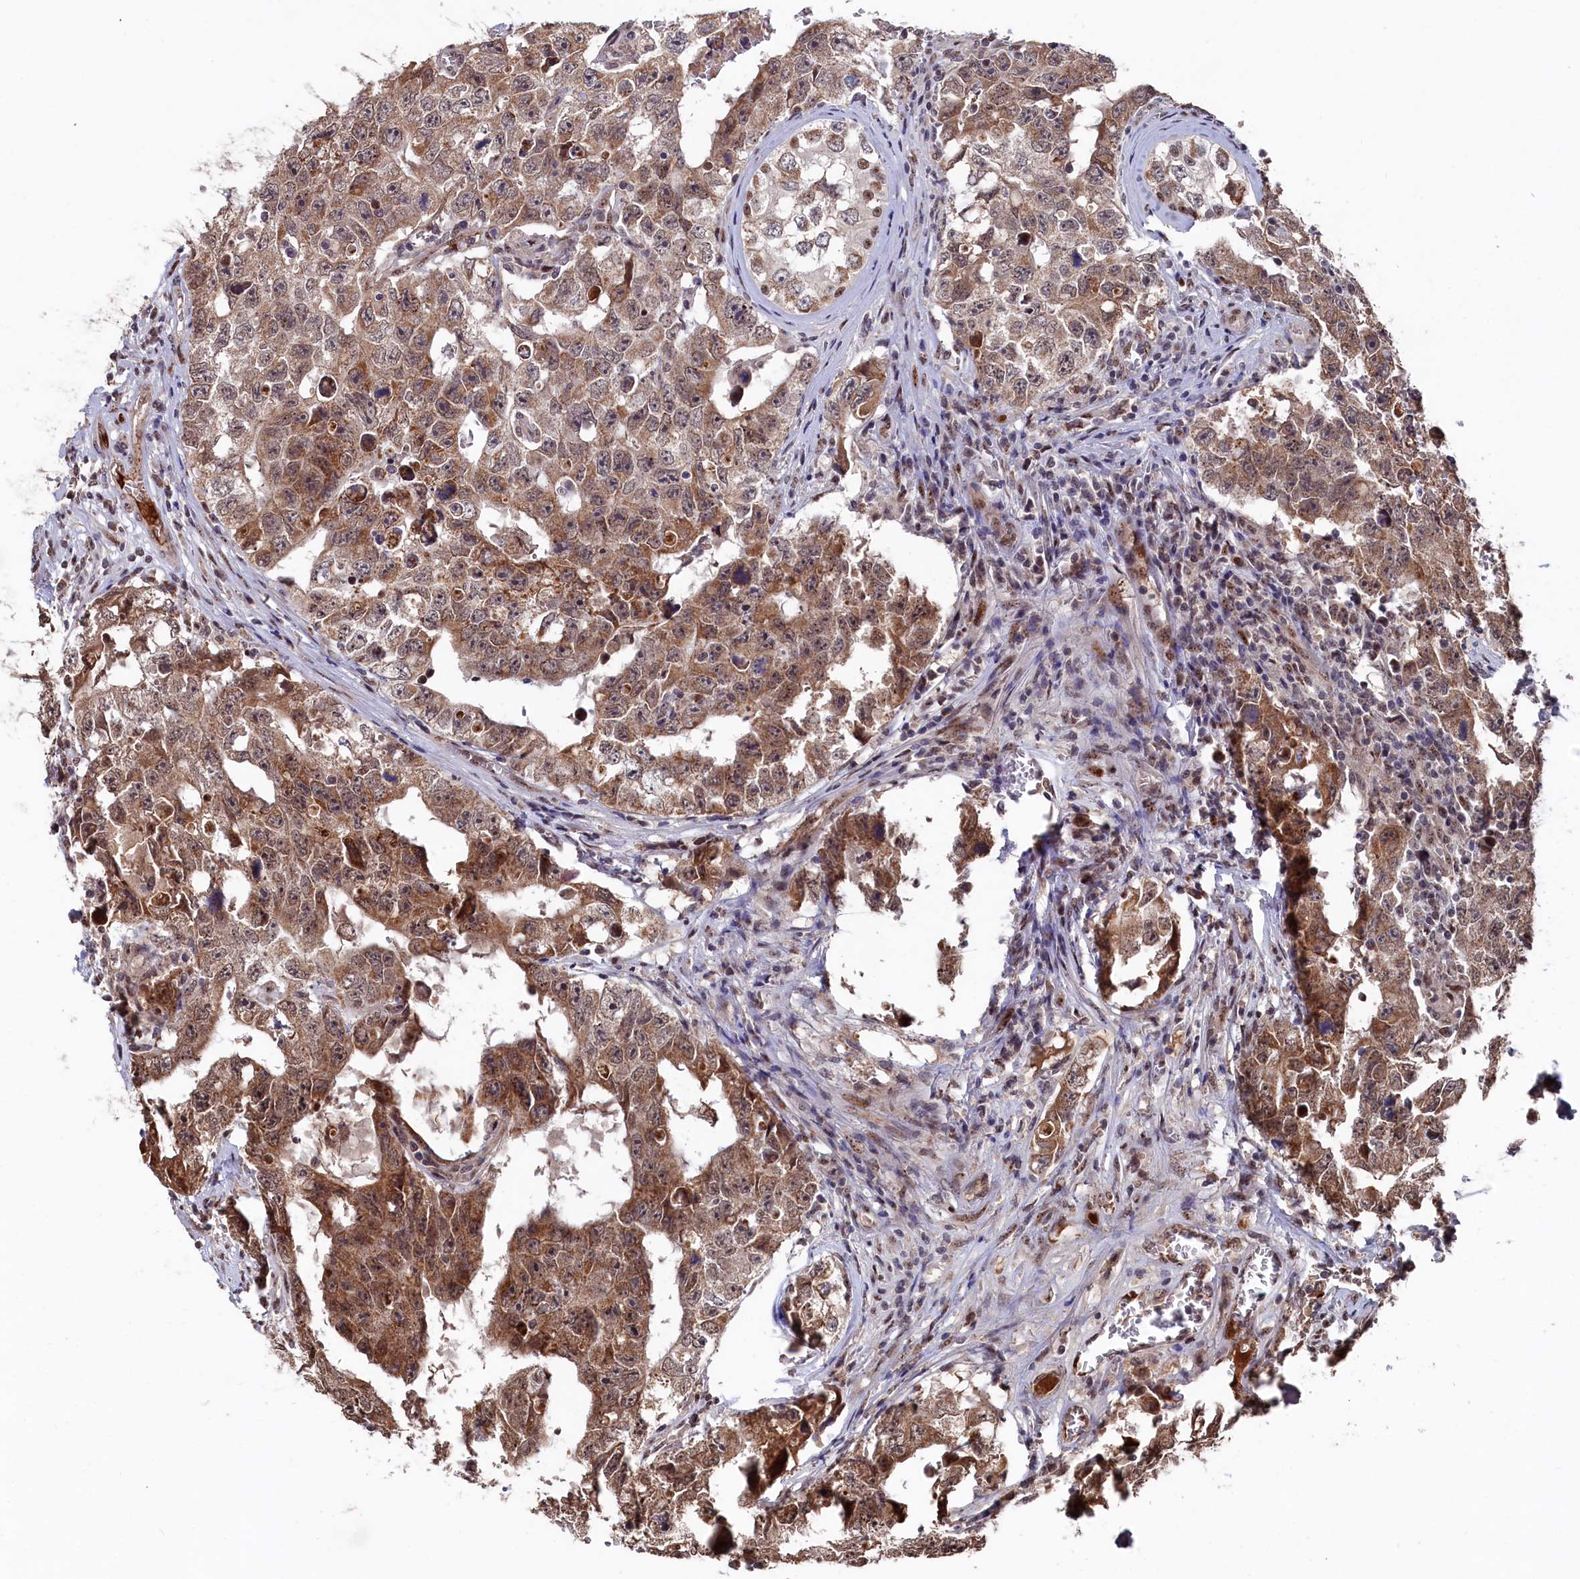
{"staining": {"intensity": "moderate", "quantity": ">75%", "location": "cytoplasmic/membranous"}, "tissue": "testis cancer", "cell_type": "Tumor cells", "image_type": "cancer", "snomed": [{"axis": "morphology", "description": "Carcinoma, Embryonal, NOS"}, {"axis": "topography", "description": "Testis"}], "caption": "Tumor cells demonstrate medium levels of moderate cytoplasmic/membranous positivity in approximately >75% of cells in human embryonal carcinoma (testis).", "gene": "CLPX", "patient": {"sex": "male", "age": 17}}